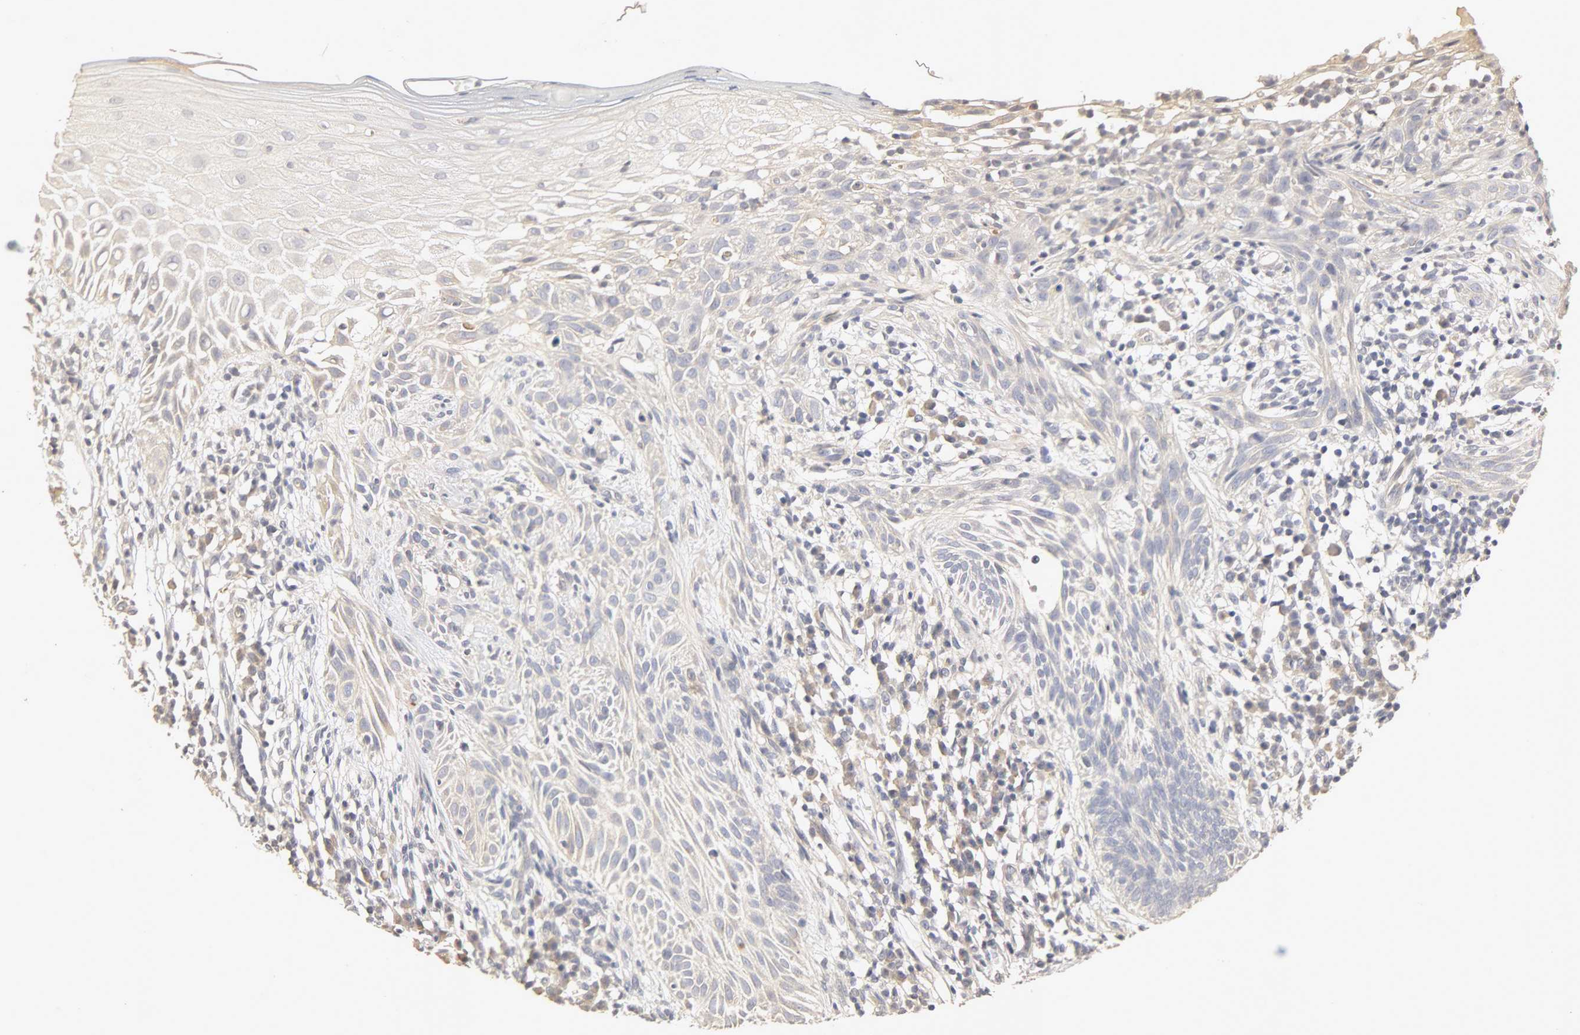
{"staining": {"intensity": "negative", "quantity": "none", "location": "none"}, "tissue": "skin cancer", "cell_type": "Tumor cells", "image_type": "cancer", "snomed": [{"axis": "morphology", "description": "Normal tissue, NOS"}, {"axis": "morphology", "description": "Basal cell carcinoma"}, {"axis": "topography", "description": "Skin"}], "caption": "Immunohistochemistry micrograph of neoplastic tissue: skin cancer stained with DAB (3,3'-diaminobenzidine) exhibits no significant protein staining in tumor cells.", "gene": "SLC10A2", "patient": {"sex": "female", "age": 69}}